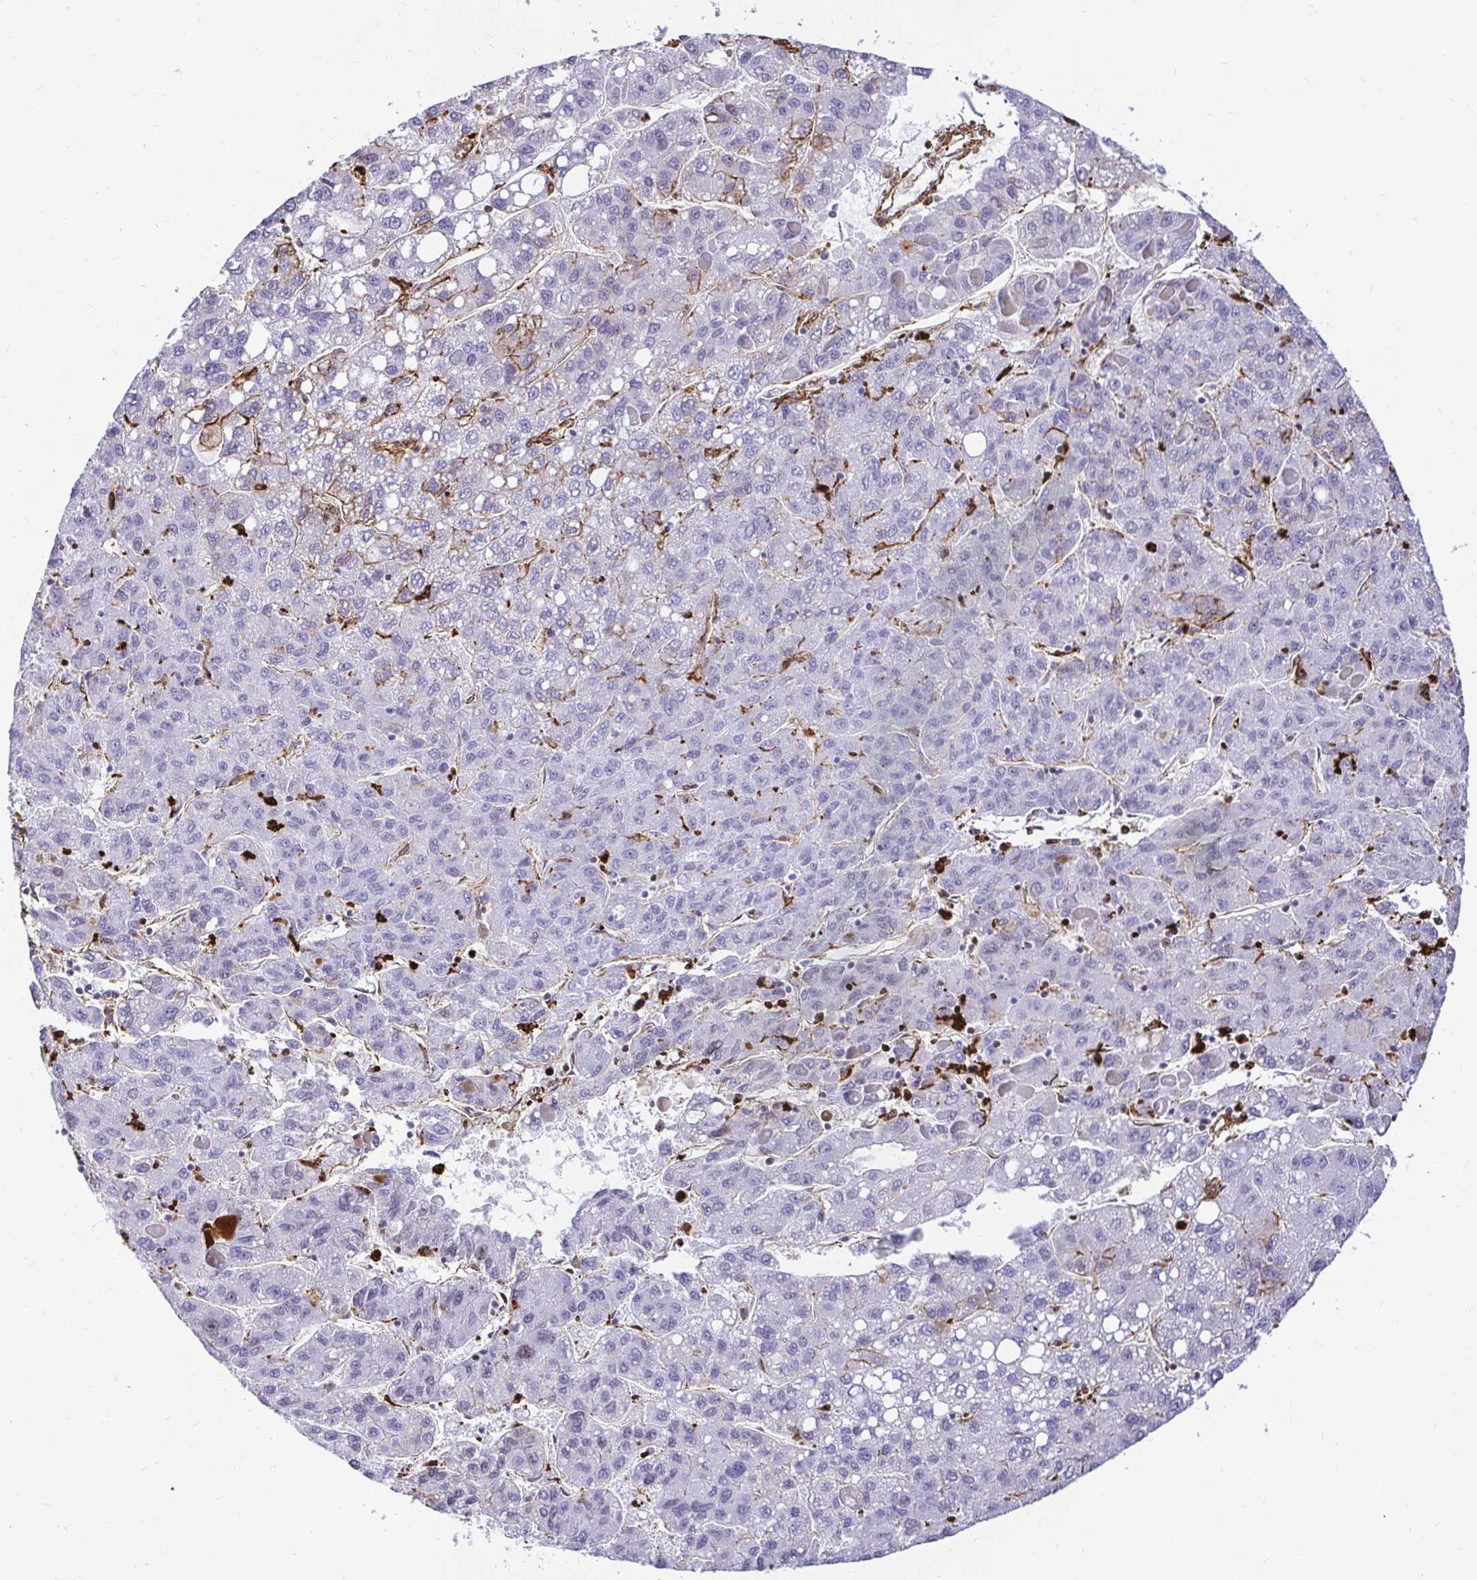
{"staining": {"intensity": "weak", "quantity": "<25%", "location": "cytoplasmic/membranous"}, "tissue": "liver cancer", "cell_type": "Tumor cells", "image_type": "cancer", "snomed": [{"axis": "morphology", "description": "Carcinoma, Hepatocellular, NOS"}, {"axis": "topography", "description": "Liver"}], "caption": "This photomicrograph is of liver hepatocellular carcinoma stained with immunohistochemistry (IHC) to label a protein in brown with the nuclei are counter-stained blue. There is no expression in tumor cells.", "gene": "GSN", "patient": {"sex": "female", "age": 82}}